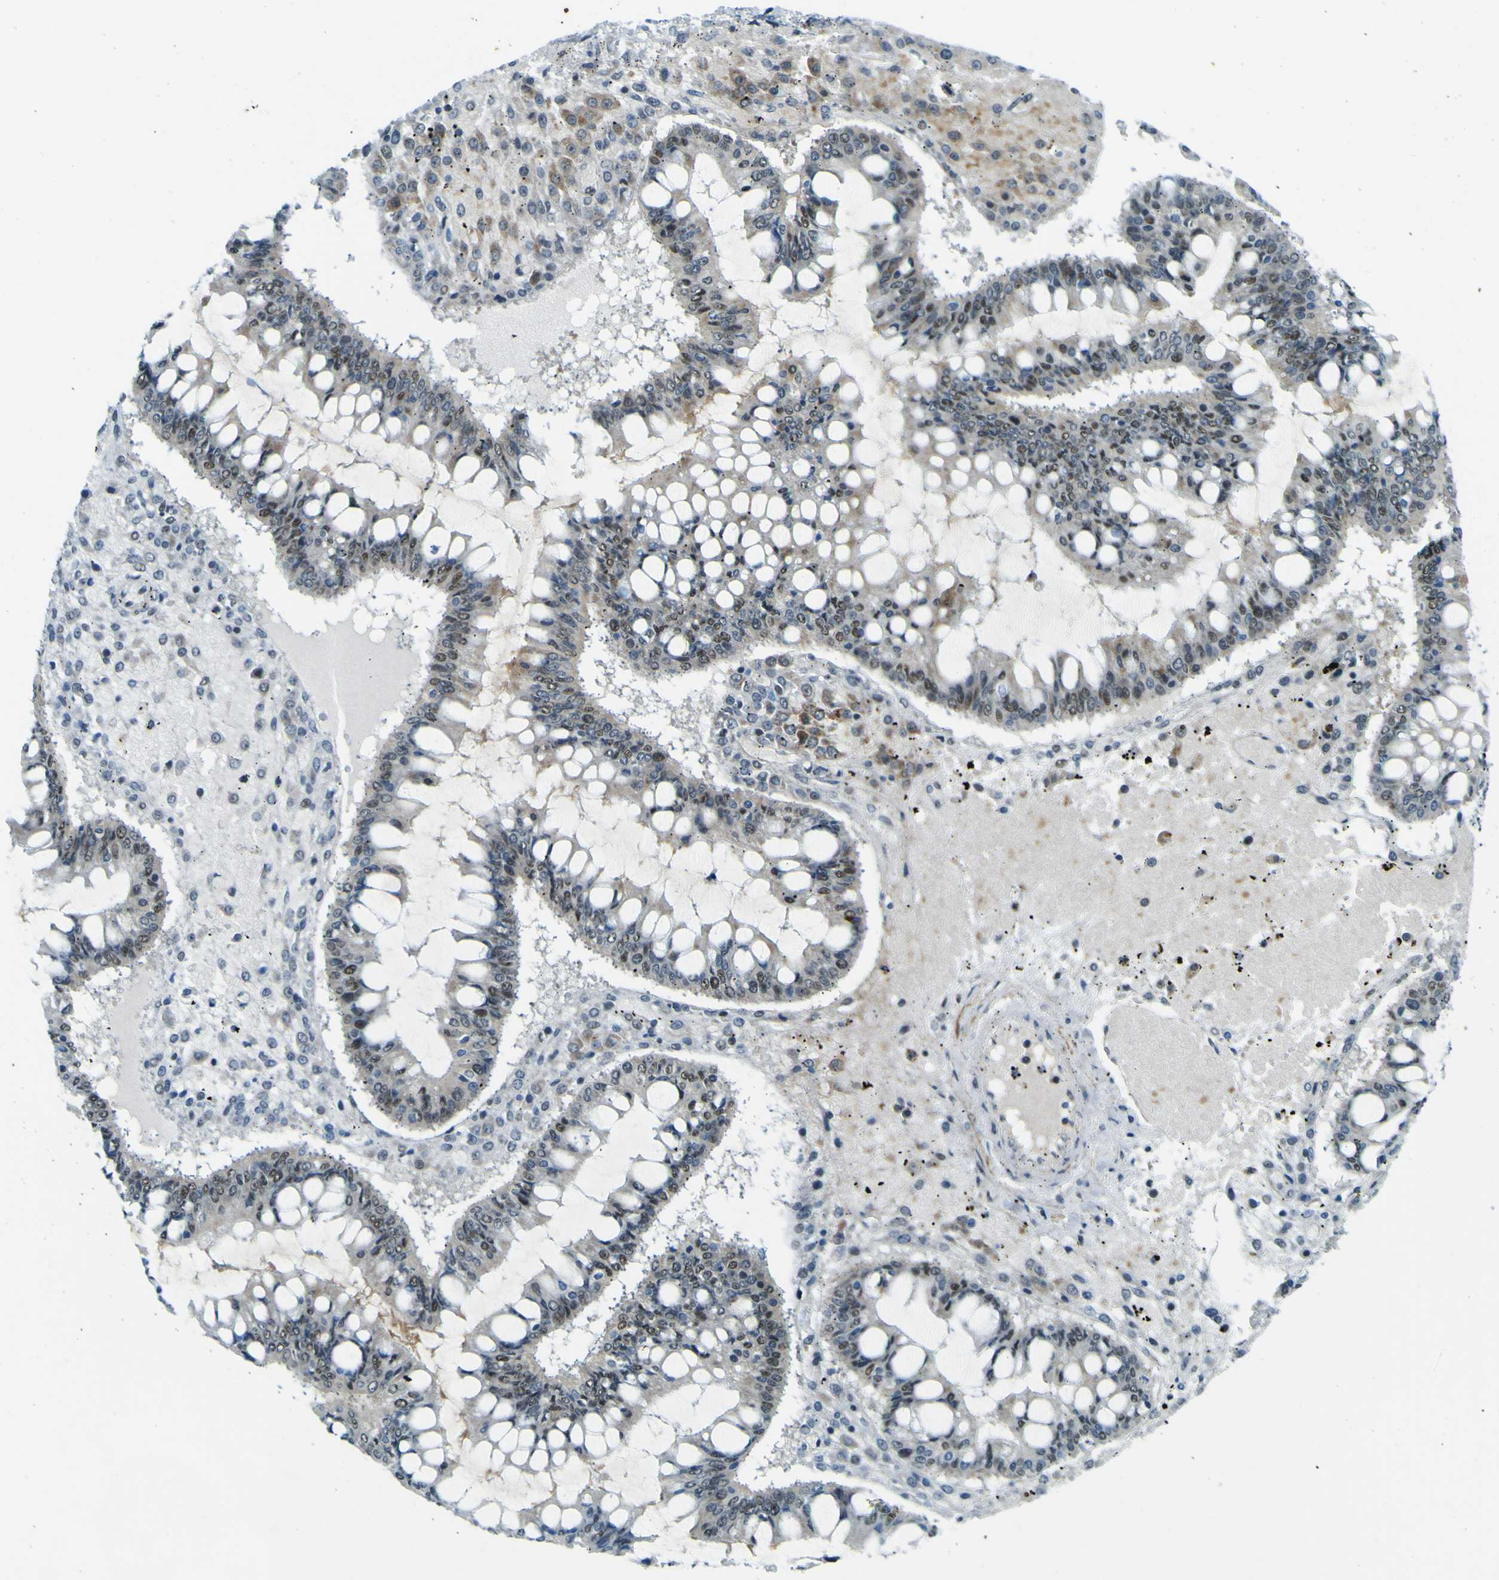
{"staining": {"intensity": "weak", "quantity": "25%-75%", "location": "nuclear"}, "tissue": "ovarian cancer", "cell_type": "Tumor cells", "image_type": "cancer", "snomed": [{"axis": "morphology", "description": "Cystadenocarcinoma, mucinous, NOS"}, {"axis": "topography", "description": "Ovary"}], "caption": "Immunohistochemical staining of human ovarian cancer (mucinous cystadenocarcinoma) shows weak nuclear protein positivity in about 25%-75% of tumor cells.", "gene": "CEBPG", "patient": {"sex": "female", "age": 73}}